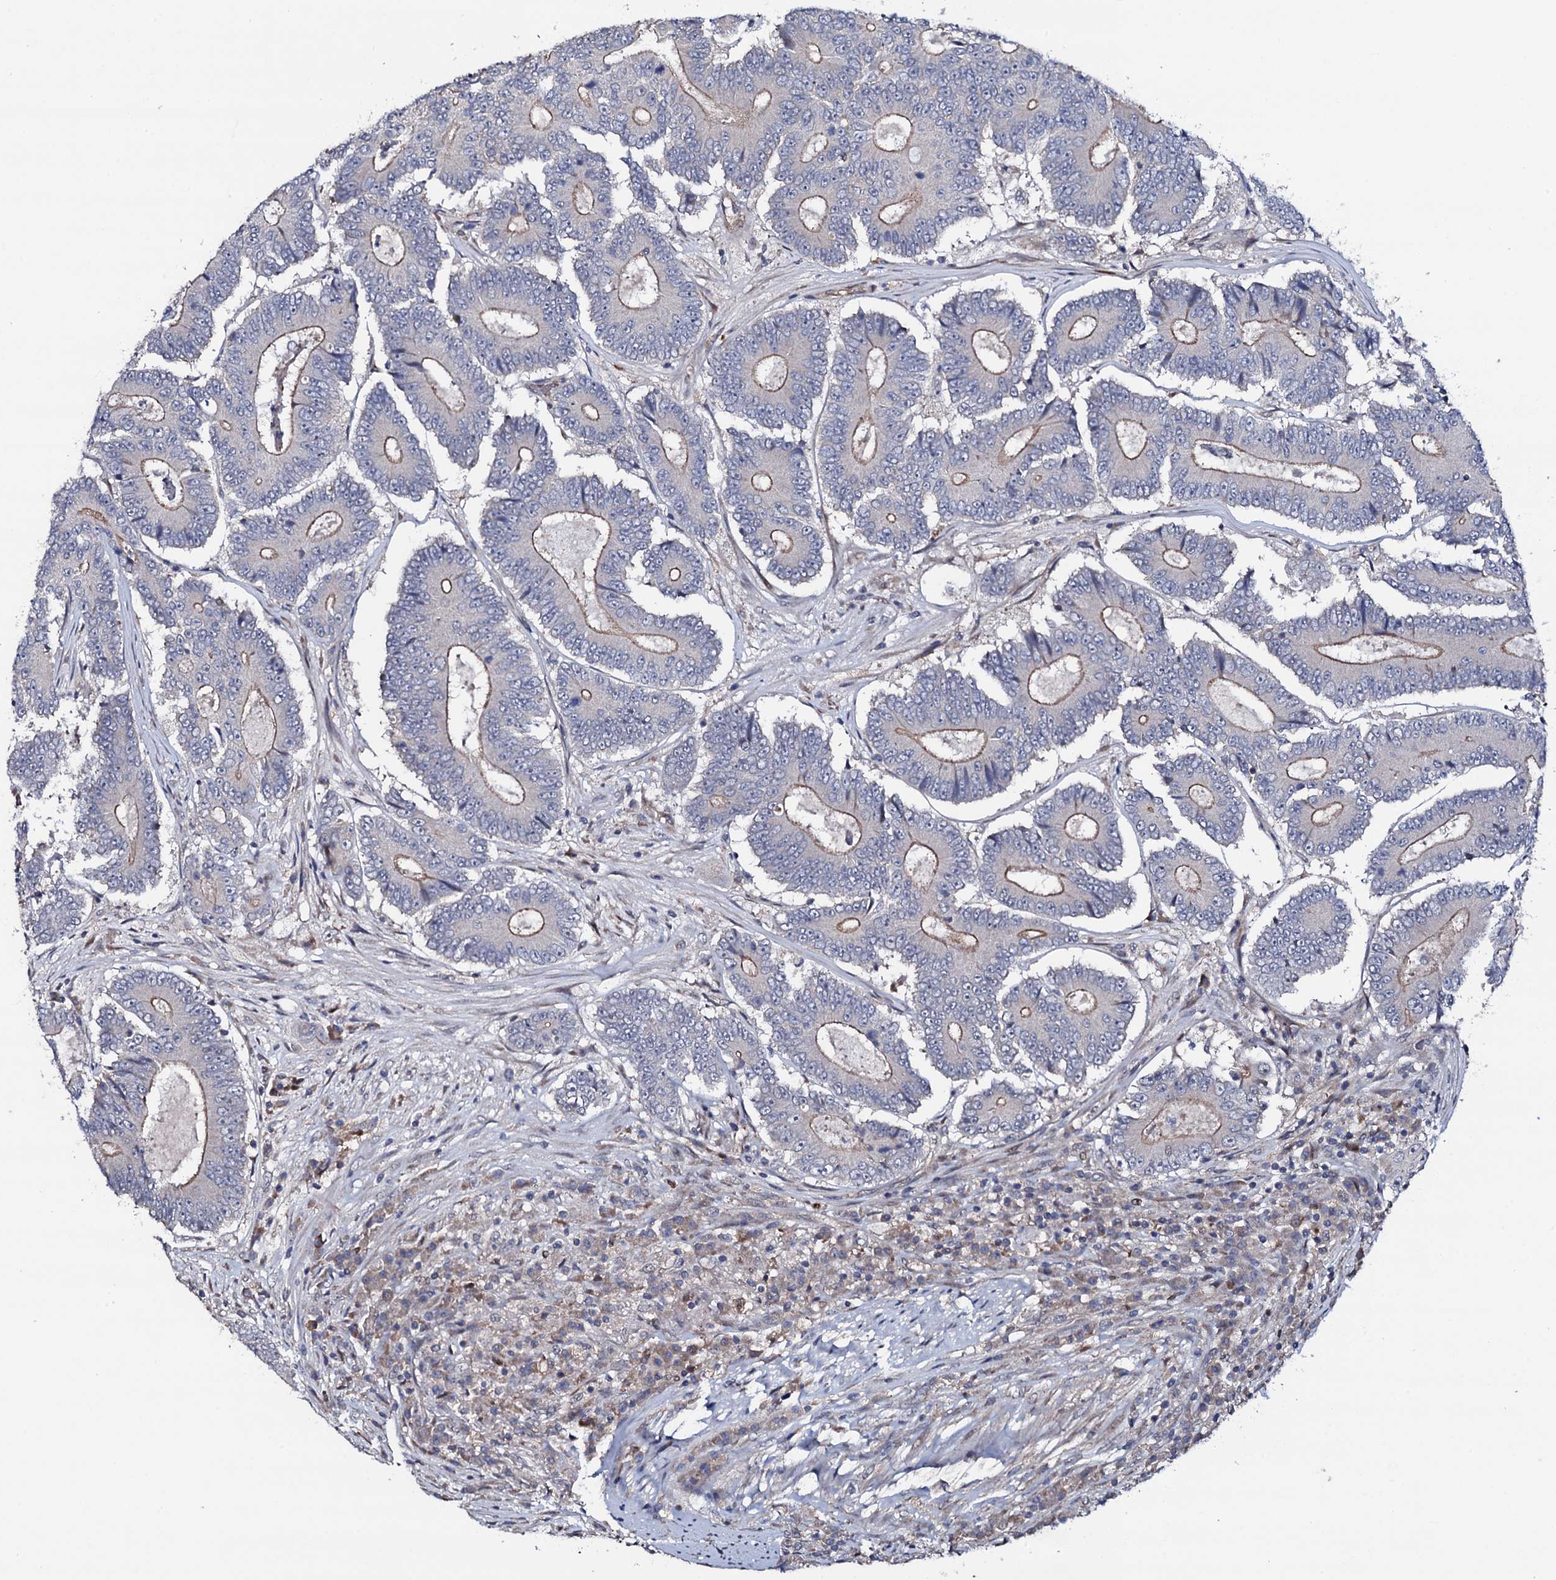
{"staining": {"intensity": "moderate", "quantity": "<25%", "location": "cytoplasmic/membranous"}, "tissue": "colorectal cancer", "cell_type": "Tumor cells", "image_type": "cancer", "snomed": [{"axis": "morphology", "description": "Adenocarcinoma, NOS"}, {"axis": "topography", "description": "Colon"}], "caption": "Human colorectal cancer (adenocarcinoma) stained with a protein marker exhibits moderate staining in tumor cells.", "gene": "CIAO2A", "patient": {"sex": "male", "age": 83}}